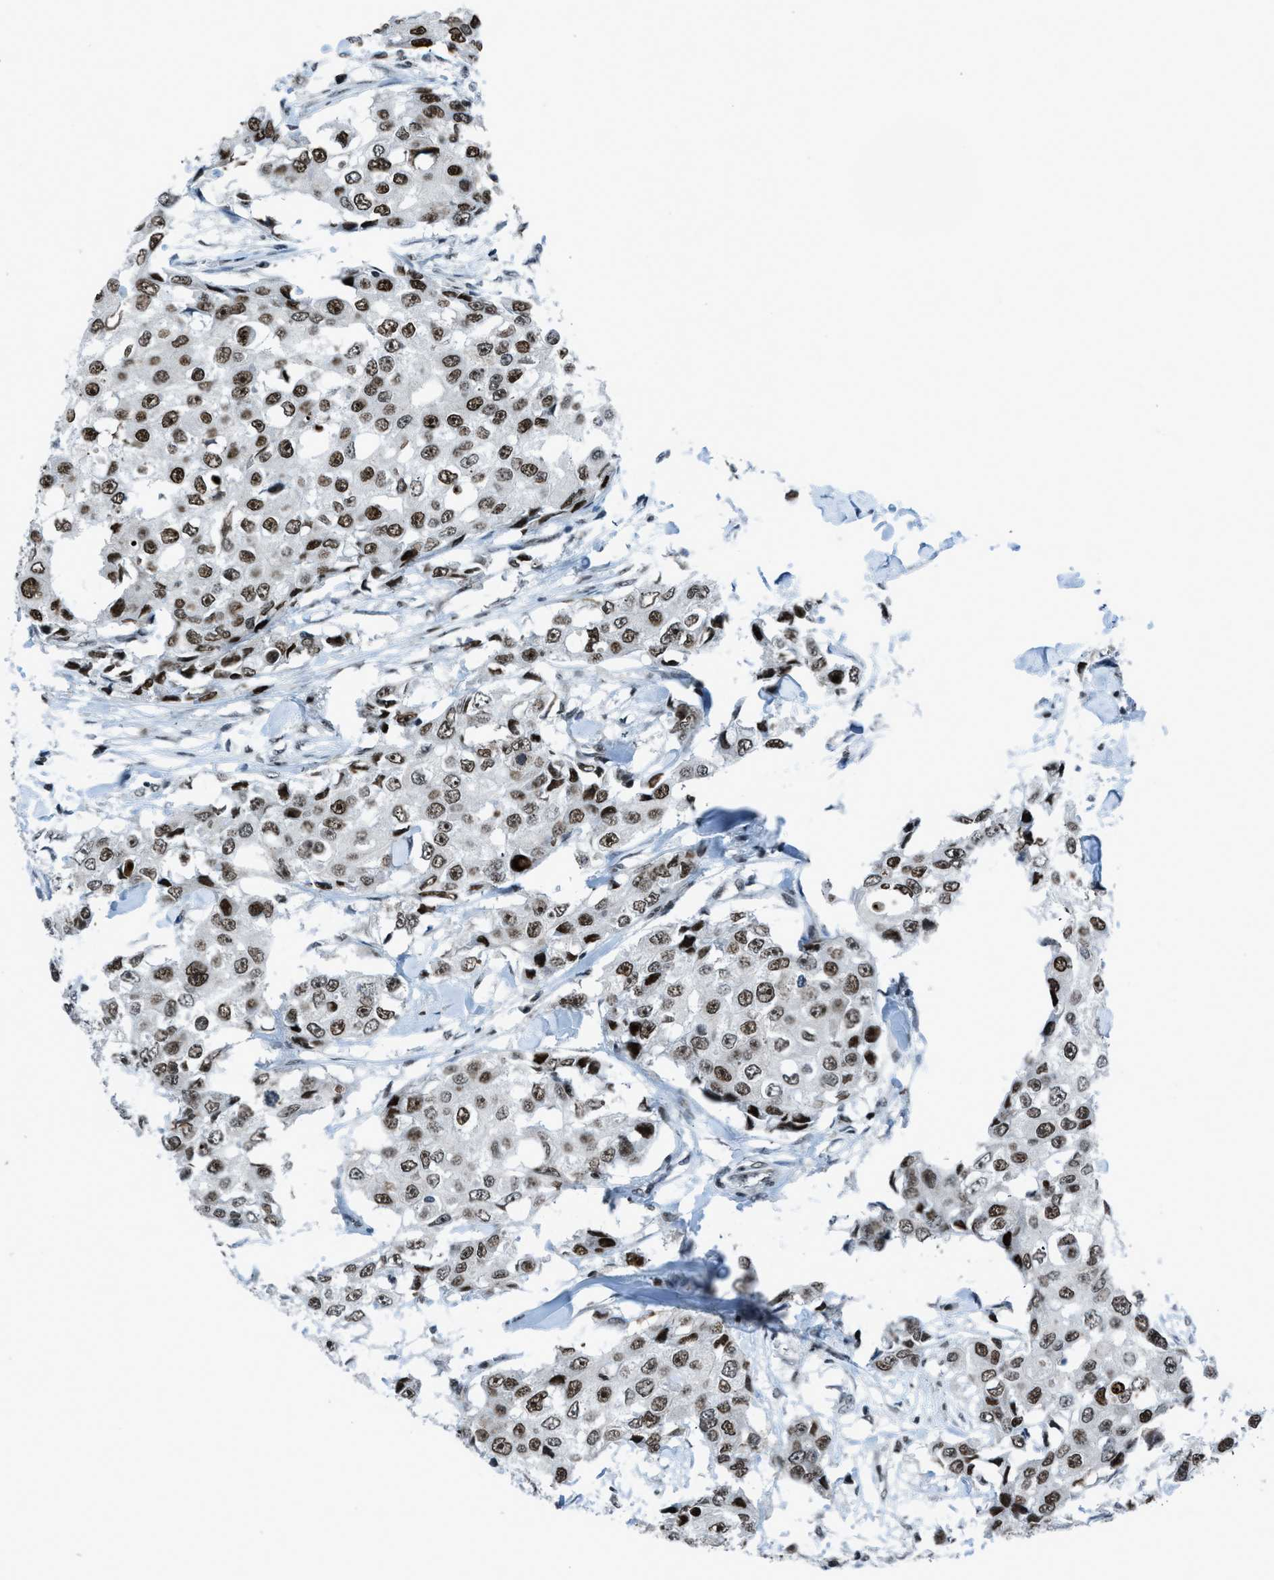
{"staining": {"intensity": "strong", "quantity": ">75%", "location": "nuclear"}, "tissue": "breast cancer", "cell_type": "Tumor cells", "image_type": "cancer", "snomed": [{"axis": "morphology", "description": "Duct carcinoma"}, {"axis": "topography", "description": "Breast"}], "caption": "Protein expression analysis of human breast cancer reveals strong nuclear staining in about >75% of tumor cells.", "gene": "RAD51B", "patient": {"sex": "female", "age": 27}}